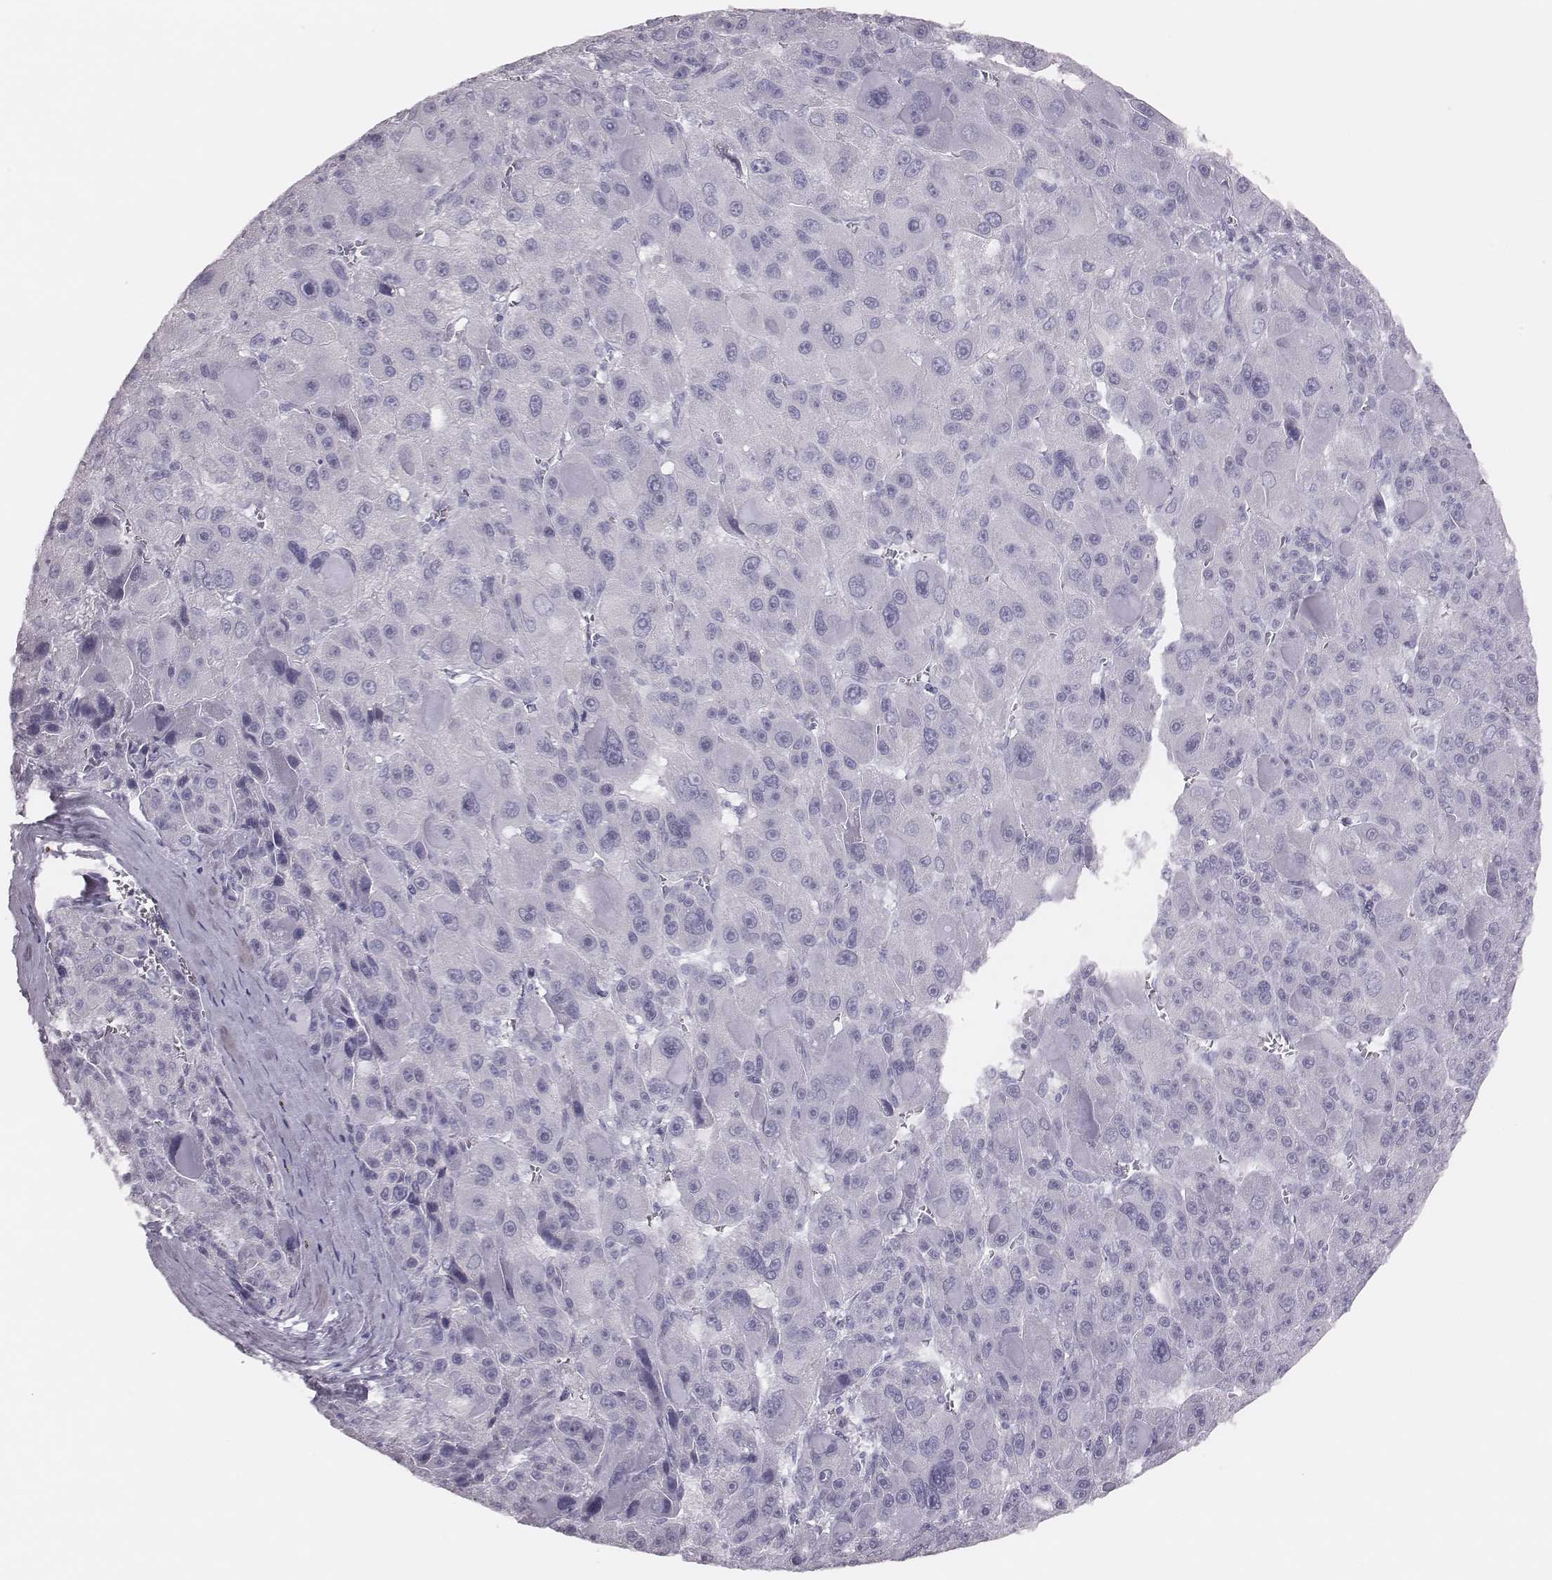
{"staining": {"intensity": "negative", "quantity": "none", "location": "none"}, "tissue": "liver cancer", "cell_type": "Tumor cells", "image_type": "cancer", "snomed": [{"axis": "morphology", "description": "Carcinoma, Hepatocellular, NOS"}, {"axis": "topography", "description": "Liver"}], "caption": "This histopathology image is of hepatocellular carcinoma (liver) stained with IHC to label a protein in brown with the nuclei are counter-stained blue. There is no expression in tumor cells.", "gene": "H1-6", "patient": {"sex": "male", "age": 76}}